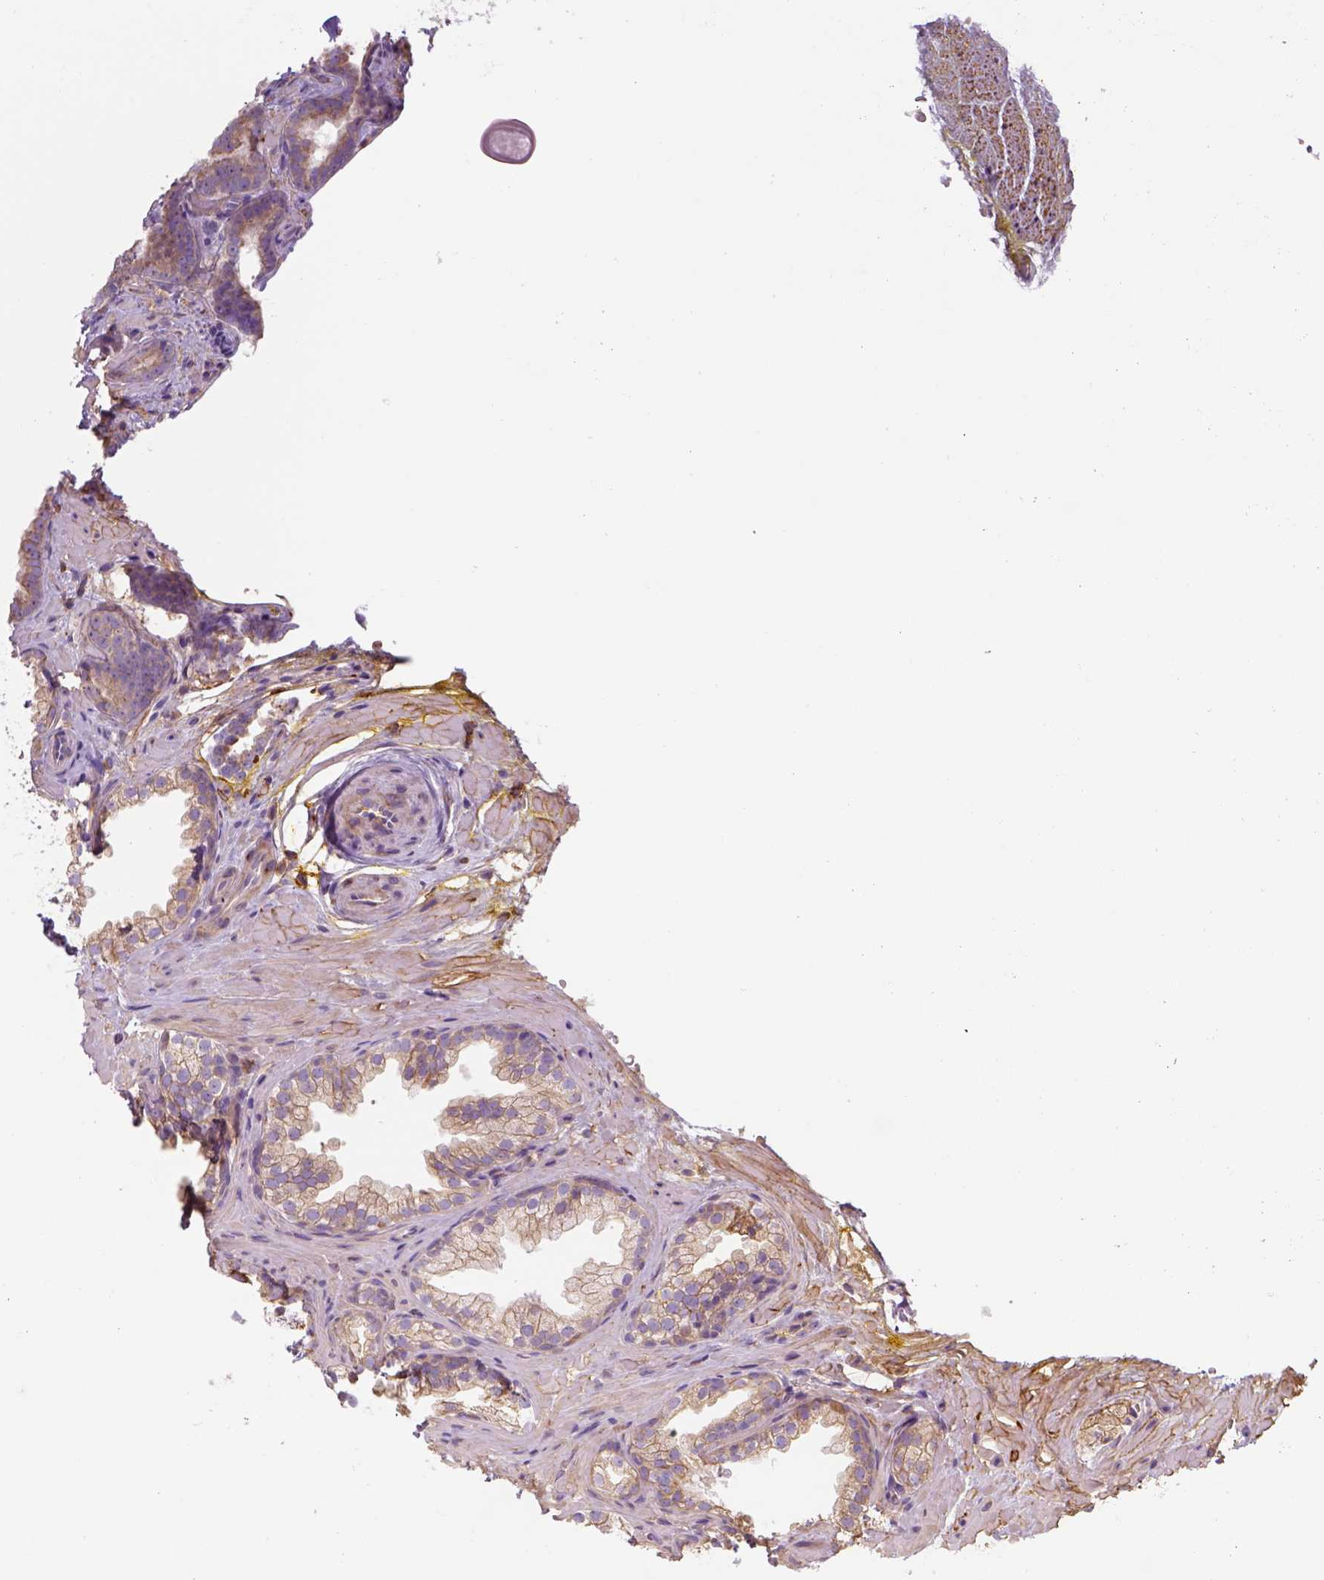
{"staining": {"intensity": "weak", "quantity": ">75%", "location": "cytoplasmic/membranous"}, "tissue": "prostate cancer", "cell_type": "Tumor cells", "image_type": "cancer", "snomed": [{"axis": "morphology", "description": "Adenocarcinoma, Low grade"}, {"axis": "topography", "description": "Prostate"}], "caption": "About >75% of tumor cells in prostate cancer demonstrate weak cytoplasmic/membranous protein positivity as visualized by brown immunohistochemical staining.", "gene": "GPRC5D", "patient": {"sex": "male", "age": 63}}